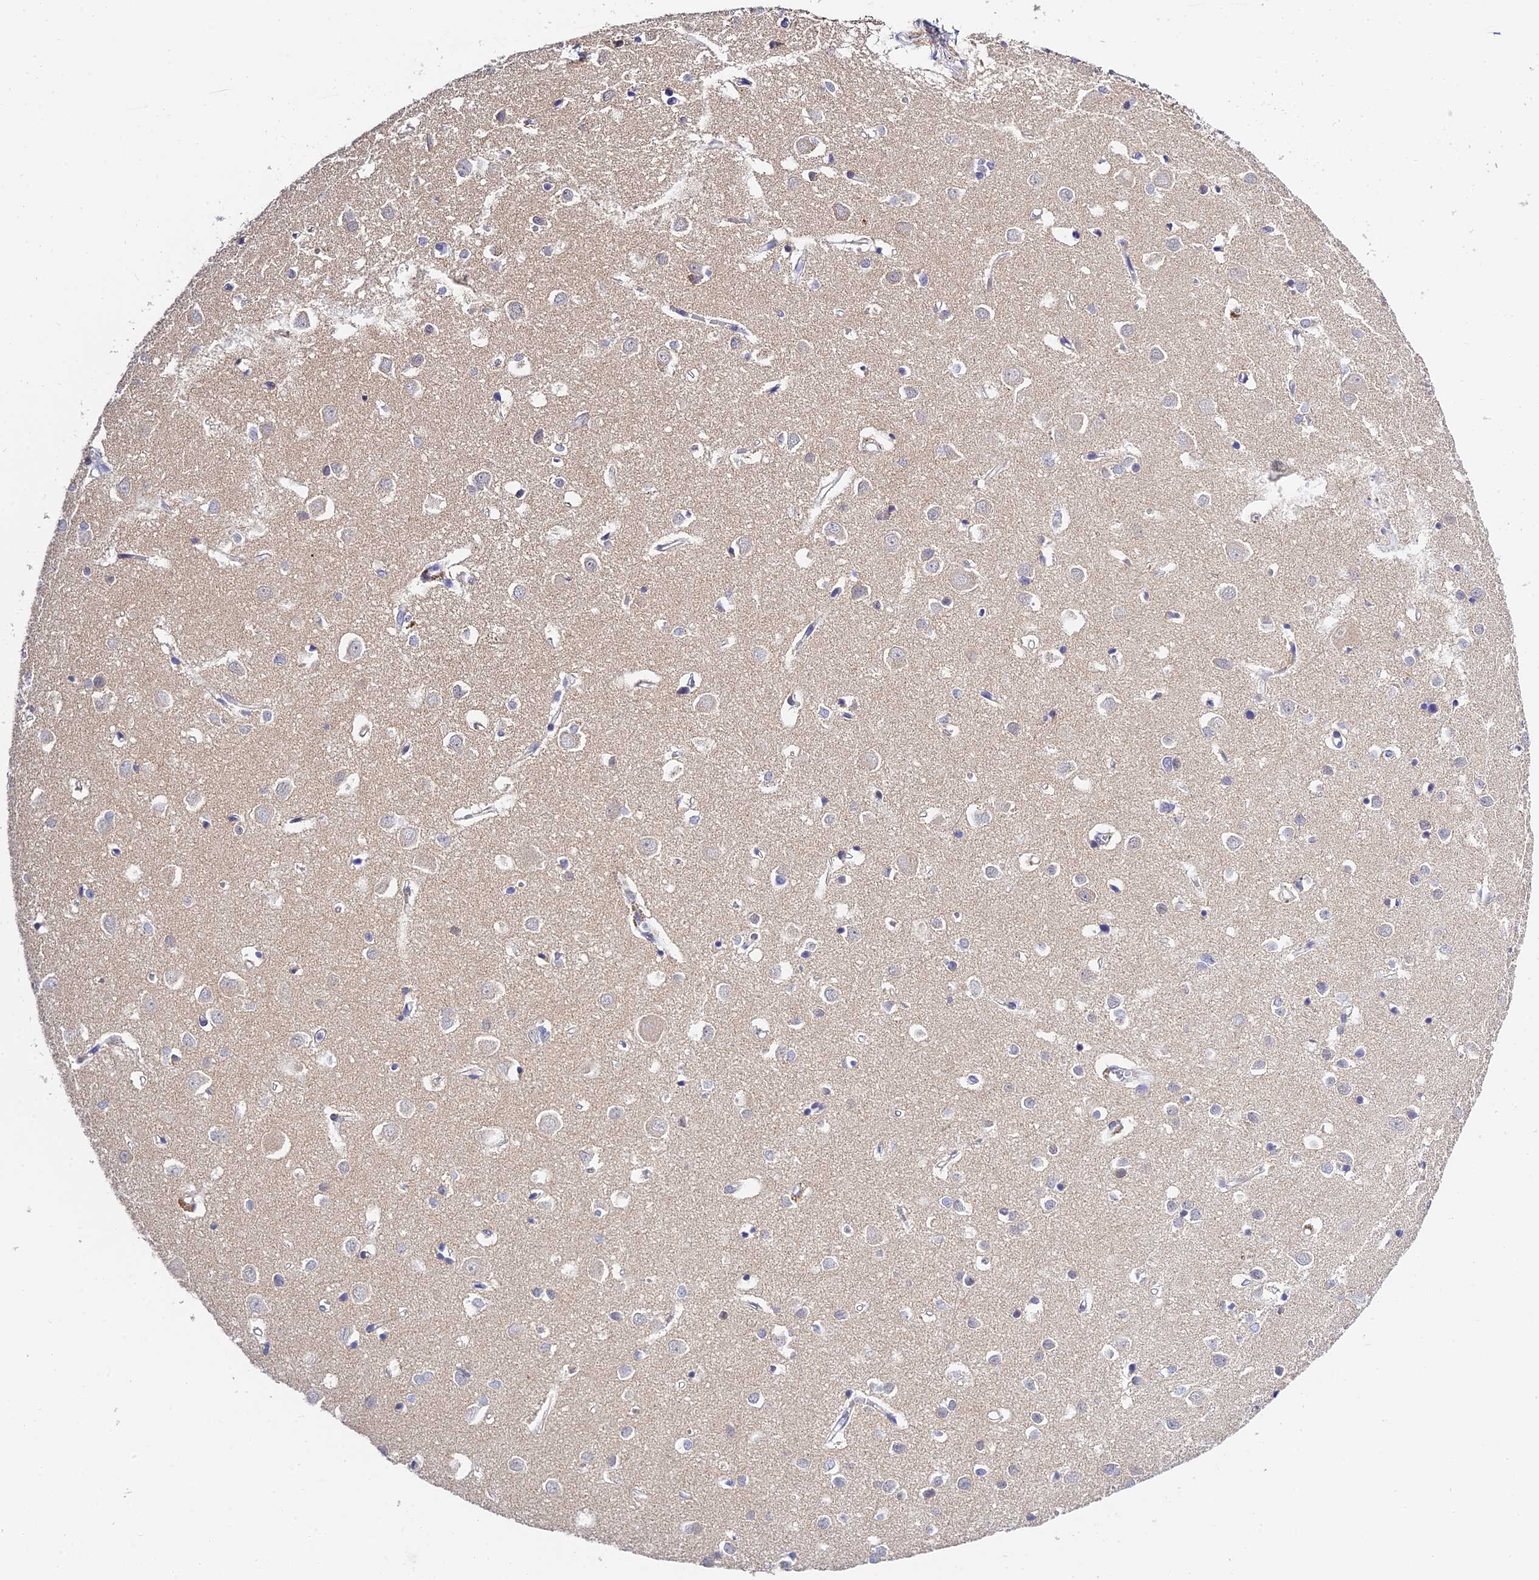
{"staining": {"intensity": "negative", "quantity": "none", "location": "none"}, "tissue": "cerebral cortex", "cell_type": "Endothelial cells", "image_type": "normal", "snomed": [{"axis": "morphology", "description": "Normal tissue, NOS"}, {"axis": "topography", "description": "Cerebral cortex"}], "caption": "Protein analysis of unremarkable cerebral cortex shows no significant positivity in endothelial cells. (DAB immunohistochemistry (IHC), high magnification).", "gene": "HOXB1", "patient": {"sex": "female", "age": 64}}